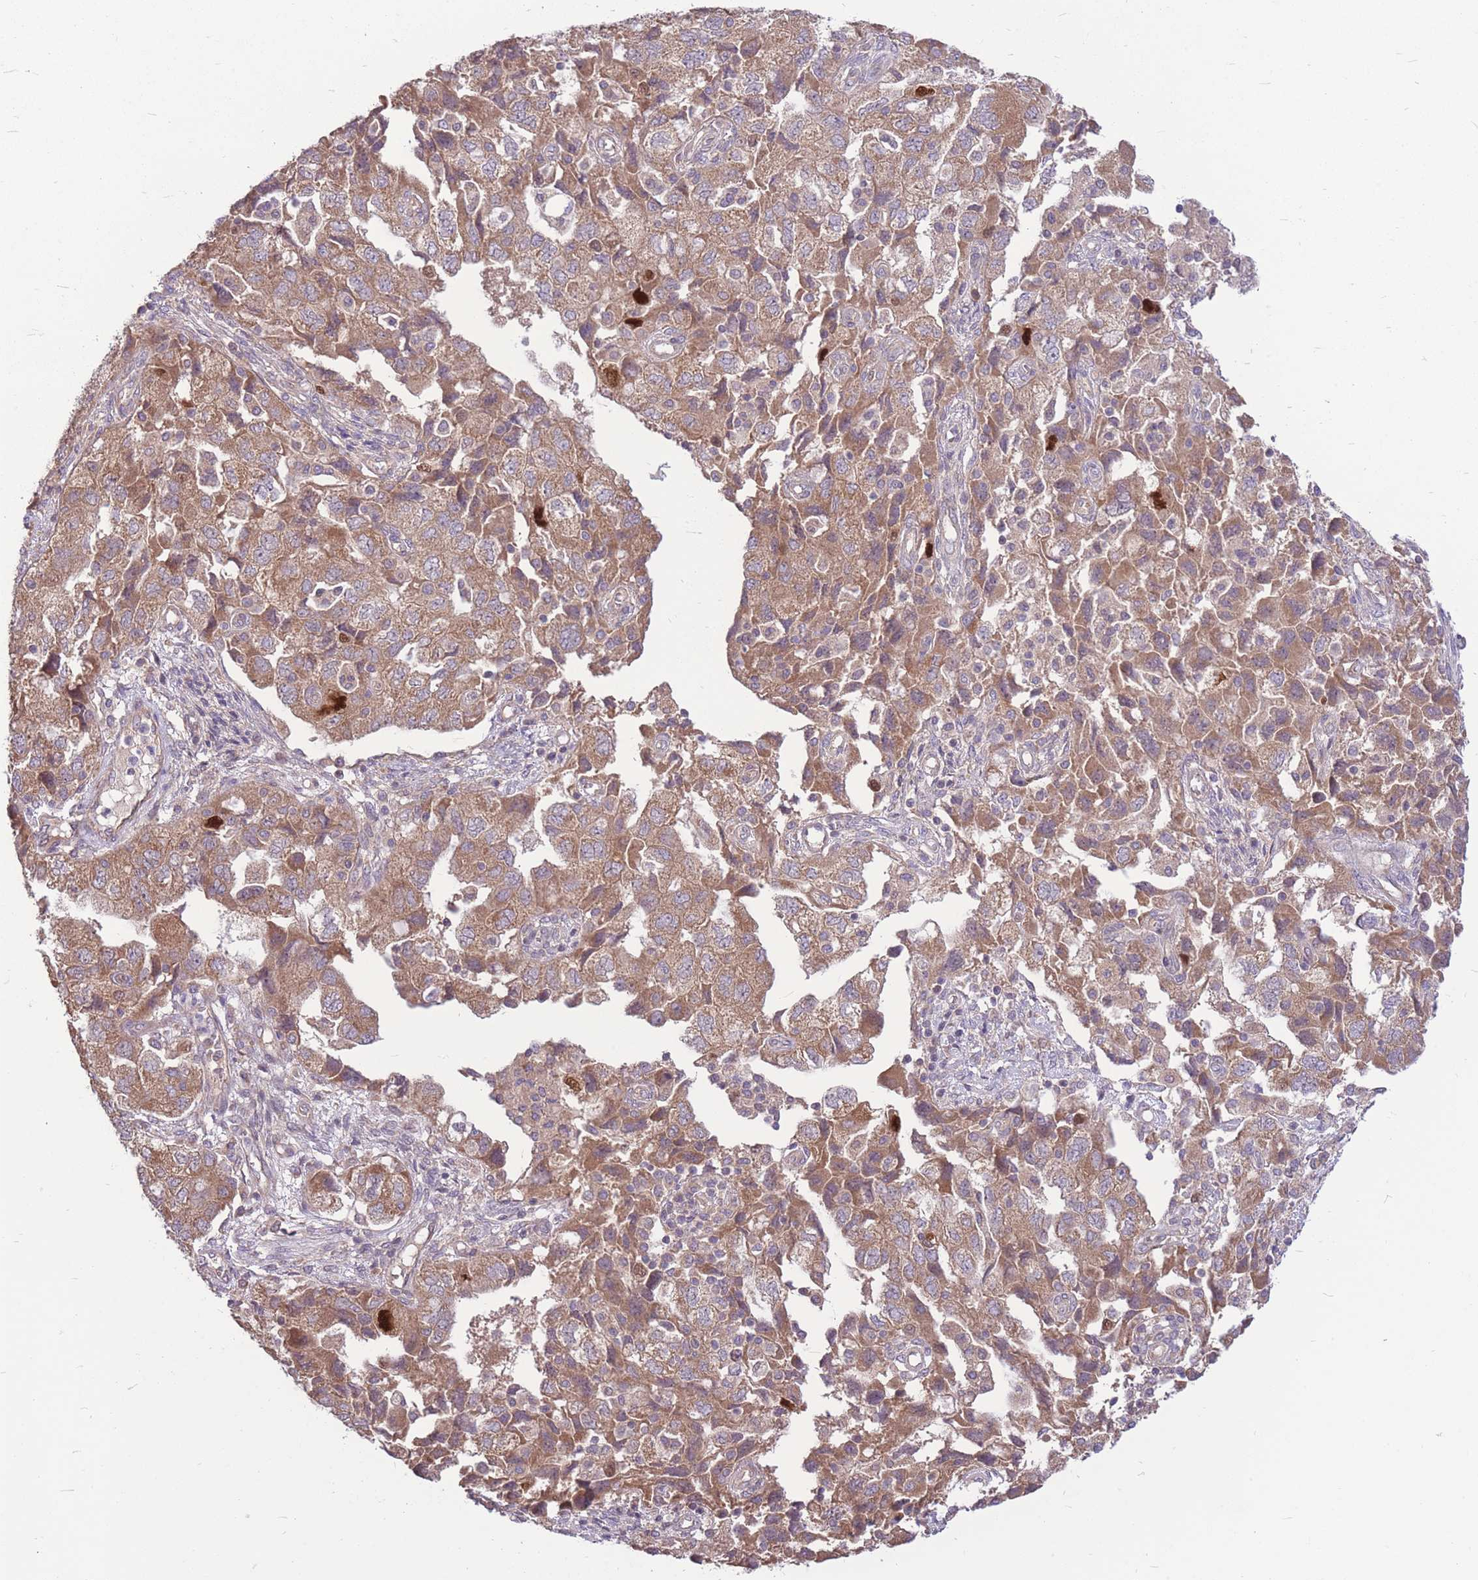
{"staining": {"intensity": "moderate", "quantity": ">75%", "location": "cytoplasmic/membranous"}, "tissue": "ovarian cancer", "cell_type": "Tumor cells", "image_type": "cancer", "snomed": [{"axis": "morphology", "description": "Carcinoma, NOS"}, {"axis": "morphology", "description": "Cystadenocarcinoma, serous, NOS"}, {"axis": "topography", "description": "Ovary"}], "caption": "This histopathology image demonstrates immunohistochemistry (IHC) staining of human ovarian serous cystadenocarcinoma, with medium moderate cytoplasmic/membranous staining in about >75% of tumor cells.", "gene": "GMNN", "patient": {"sex": "female", "age": 69}}